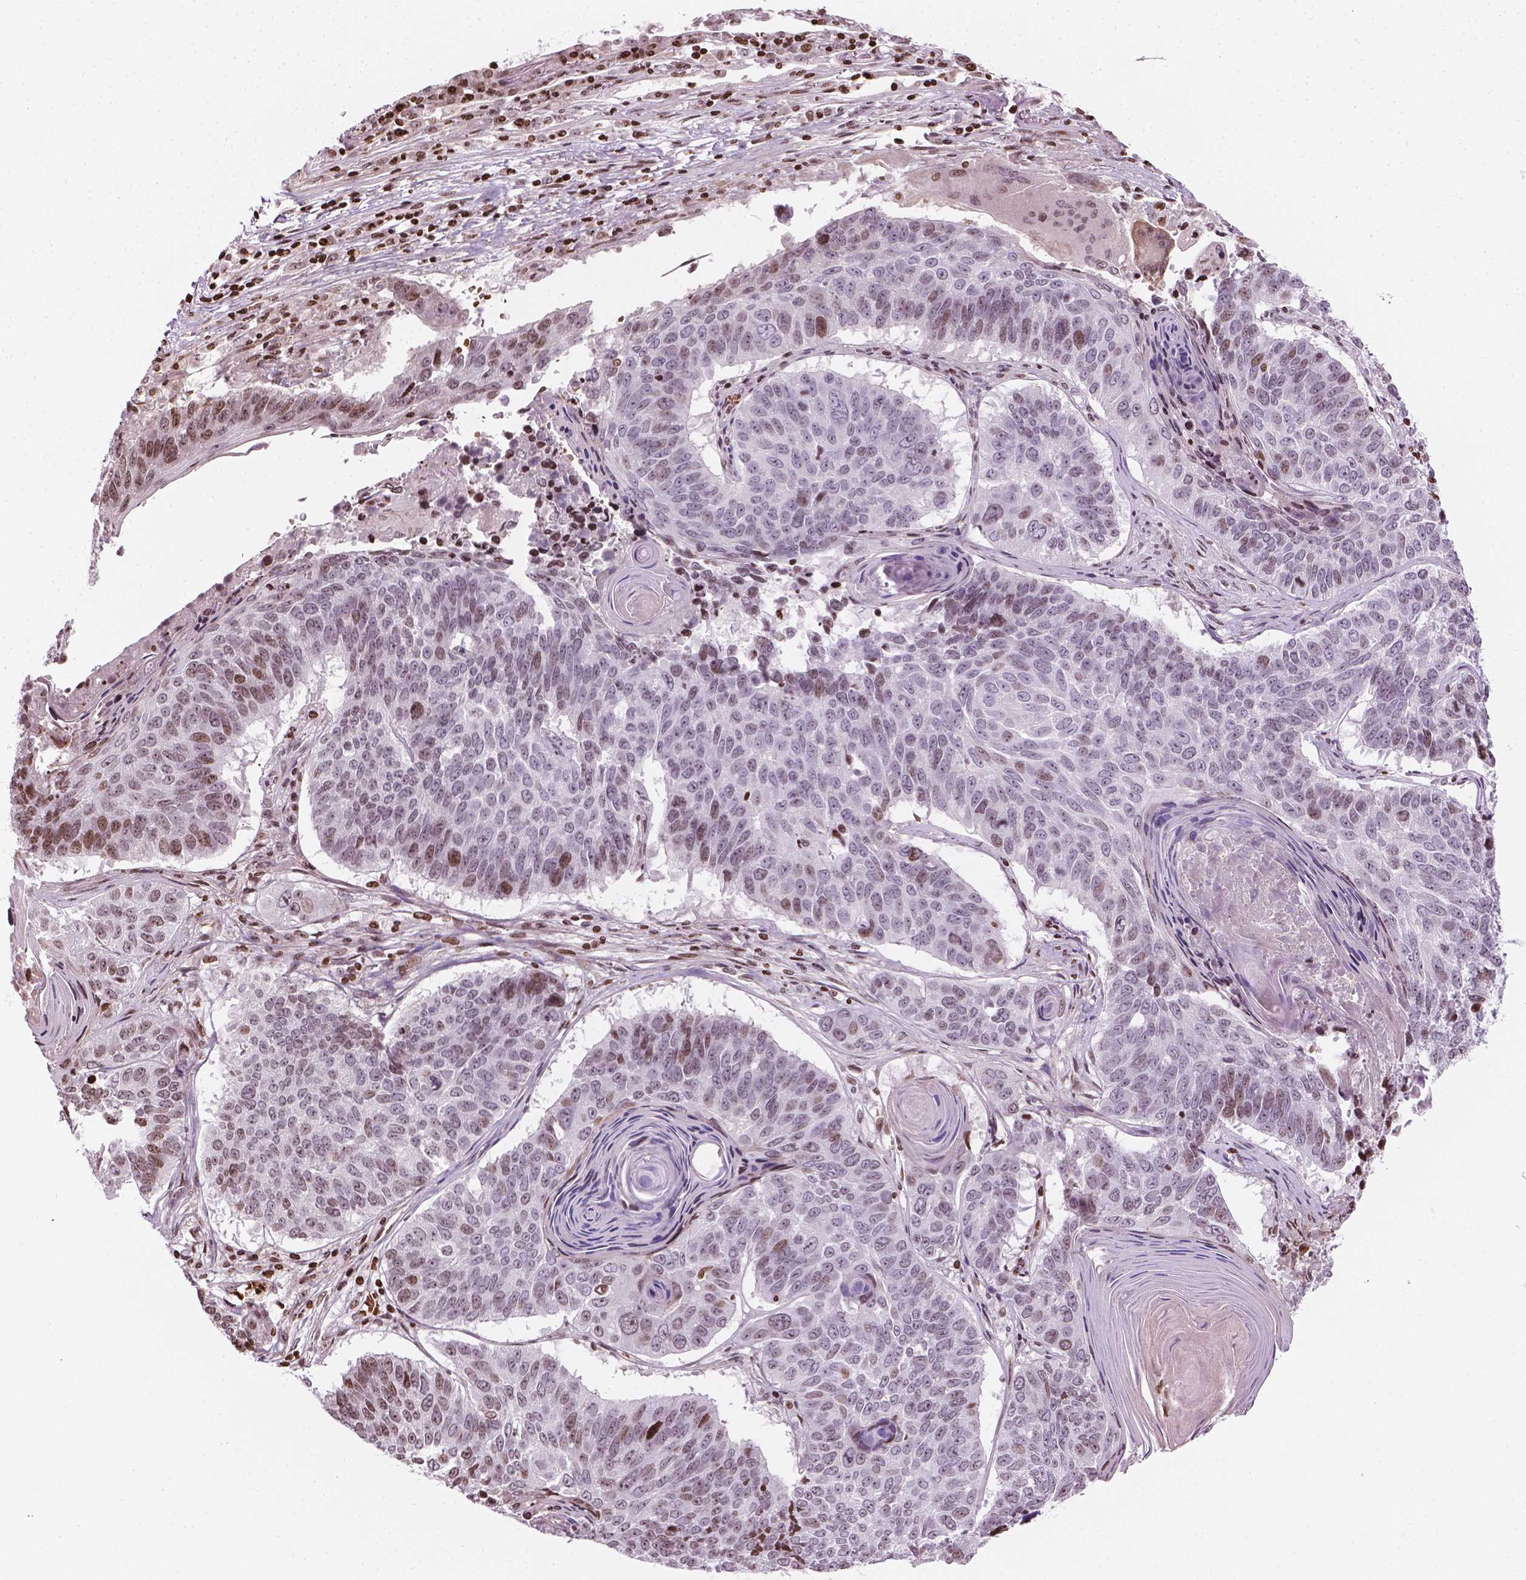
{"staining": {"intensity": "moderate", "quantity": "<25%", "location": "nuclear"}, "tissue": "lung cancer", "cell_type": "Tumor cells", "image_type": "cancer", "snomed": [{"axis": "morphology", "description": "Squamous cell carcinoma, NOS"}, {"axis": "topography", "description": "Lung"}], "caption": "Squamous cell carcinoma (lung) stained with a protein marker demonstrates moderate staining in tumor cells.", "gene": "PIP4K2A", "patient": {"sex": "male", "age": 73}}